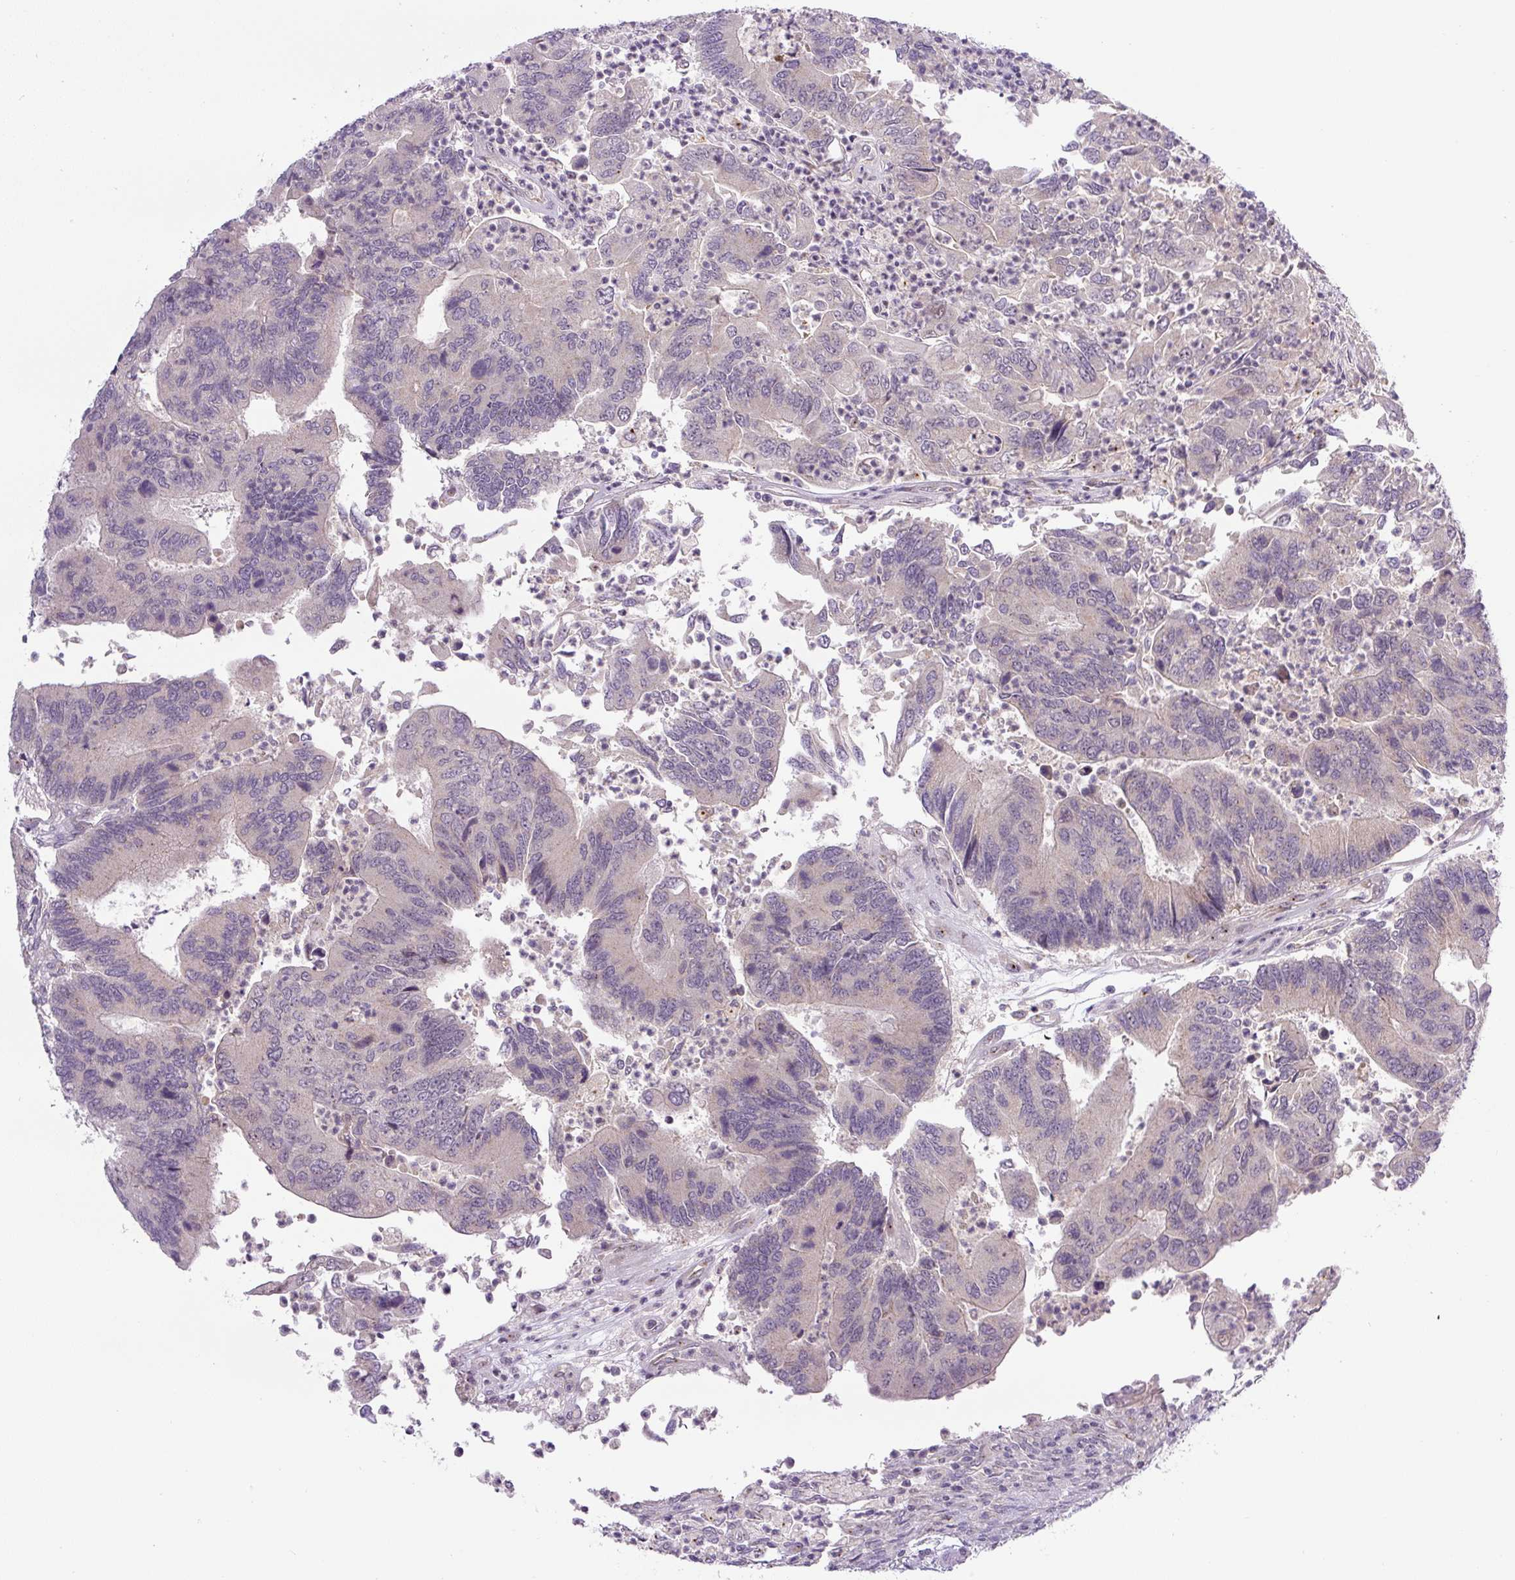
{"staining": {"intensity": "negative", "quantity": "none", "location": "none"}, "tissue": "colorectal cancer", "cell_type": "Tumor cells", "image_type": "cancer", "snomed": [{"axis": "morphology", "description": "Adenocarcinoma, NOS"}, {"axis": "topography", "description": "Colon"}], "caption": "Image shows no significant protein expression in tumor cells of colorectal adenocarcinoma. (Immunohistochemistry, brightfield microscopy, high magnification).", "gene": "PCM1", "patient": {"sex": "female", "age": 67}}